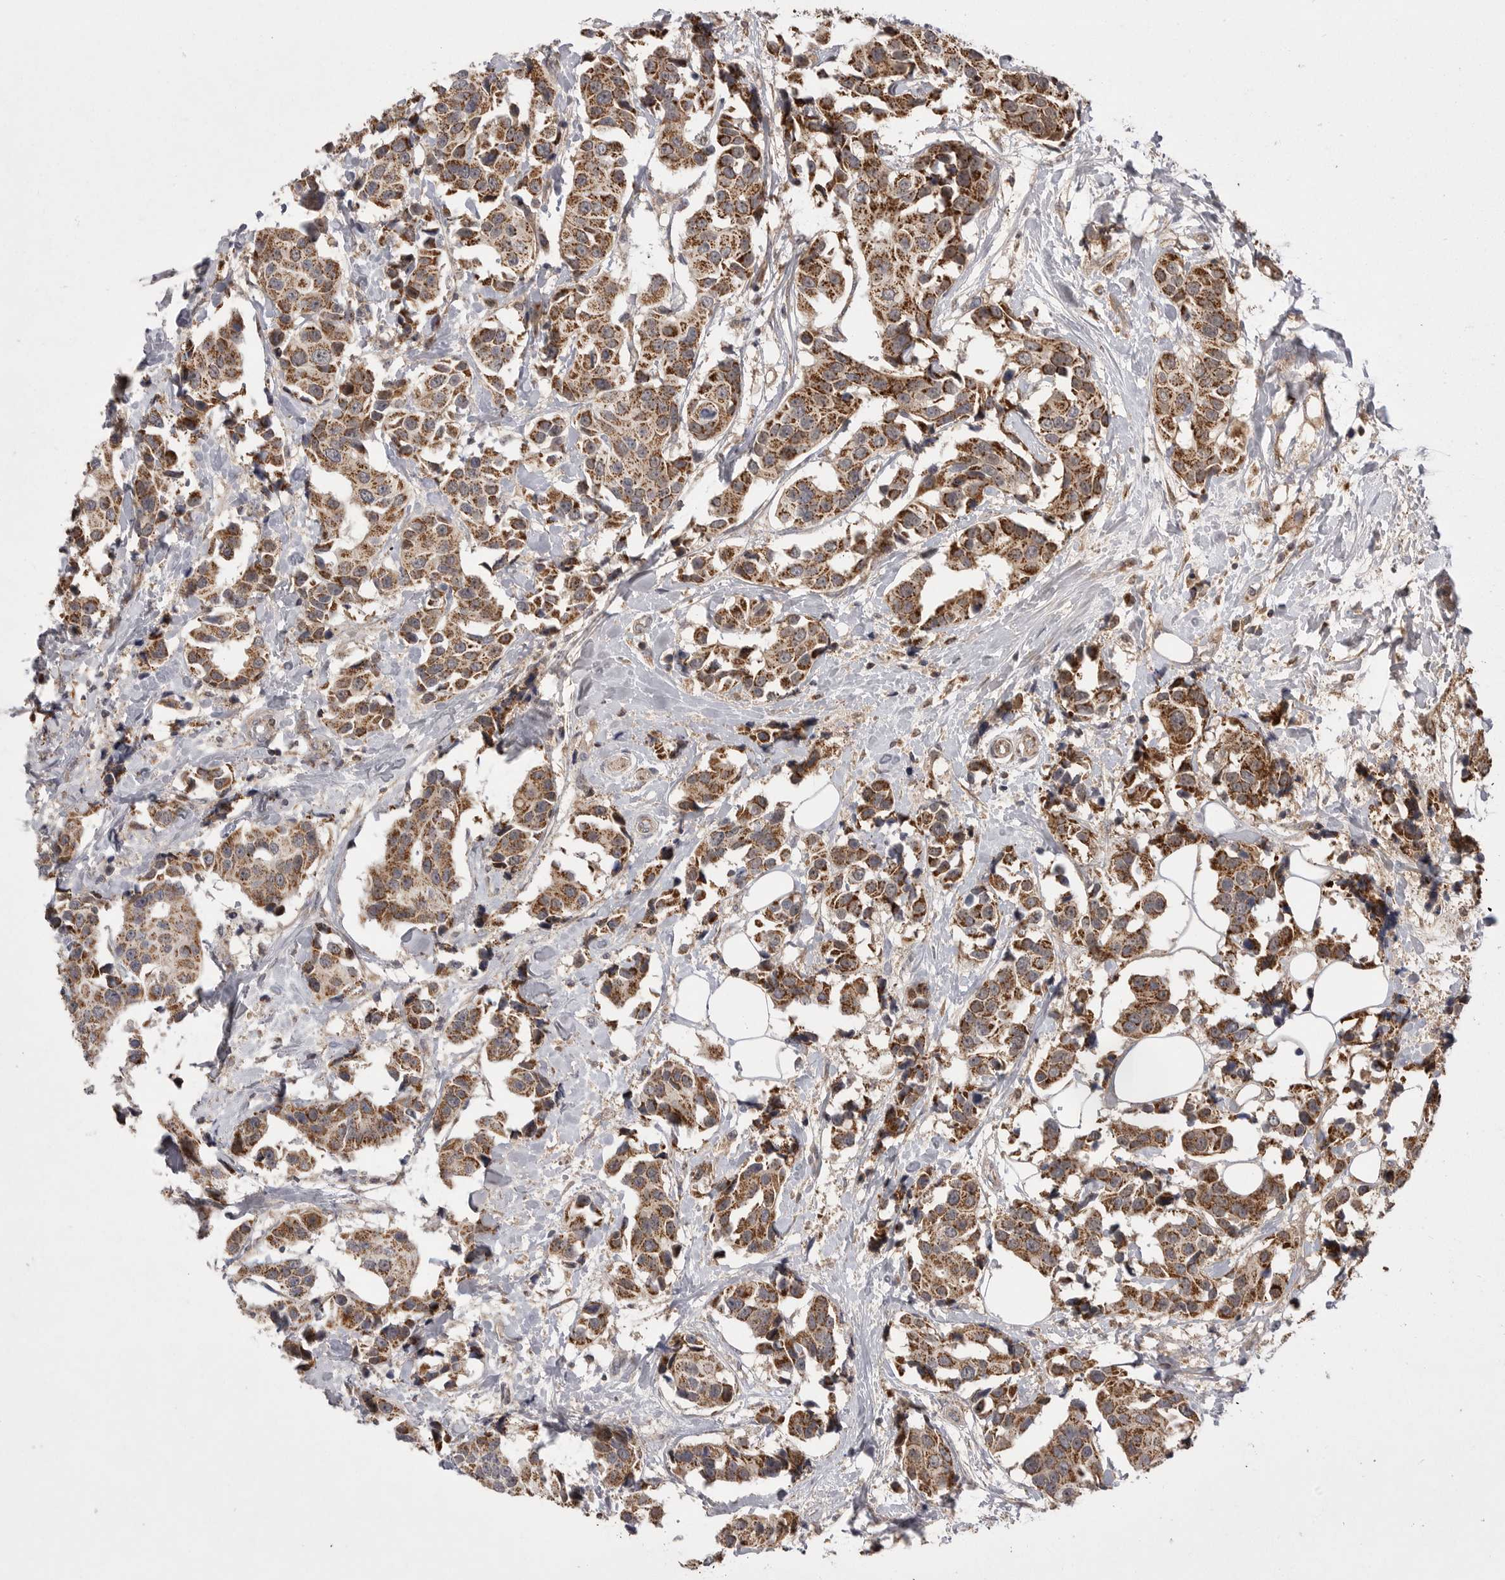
{"staining": {"intensity": "moderate", "quantity": ">75%", "location": "cytoplasmic/membranous"}, "tissue": "breast cancer", "cell_type": "Tumor cells", "image_type": "cancer", "snomed": [{"axis": "morphology", "description": "Normal tissue, NOS"}, {"axis": "morphology", "description": "Duct carcinoma"}, {"axis": "topography", "description": "Breast"}], "caption": "A brown stain labels moderate cytoplasmic/membranous staining of a protein in breast cancer (intraductal carcinoma) tumor cells.", "gene": "KYAT3", "patient": {"sex": "female", "age": 39}}